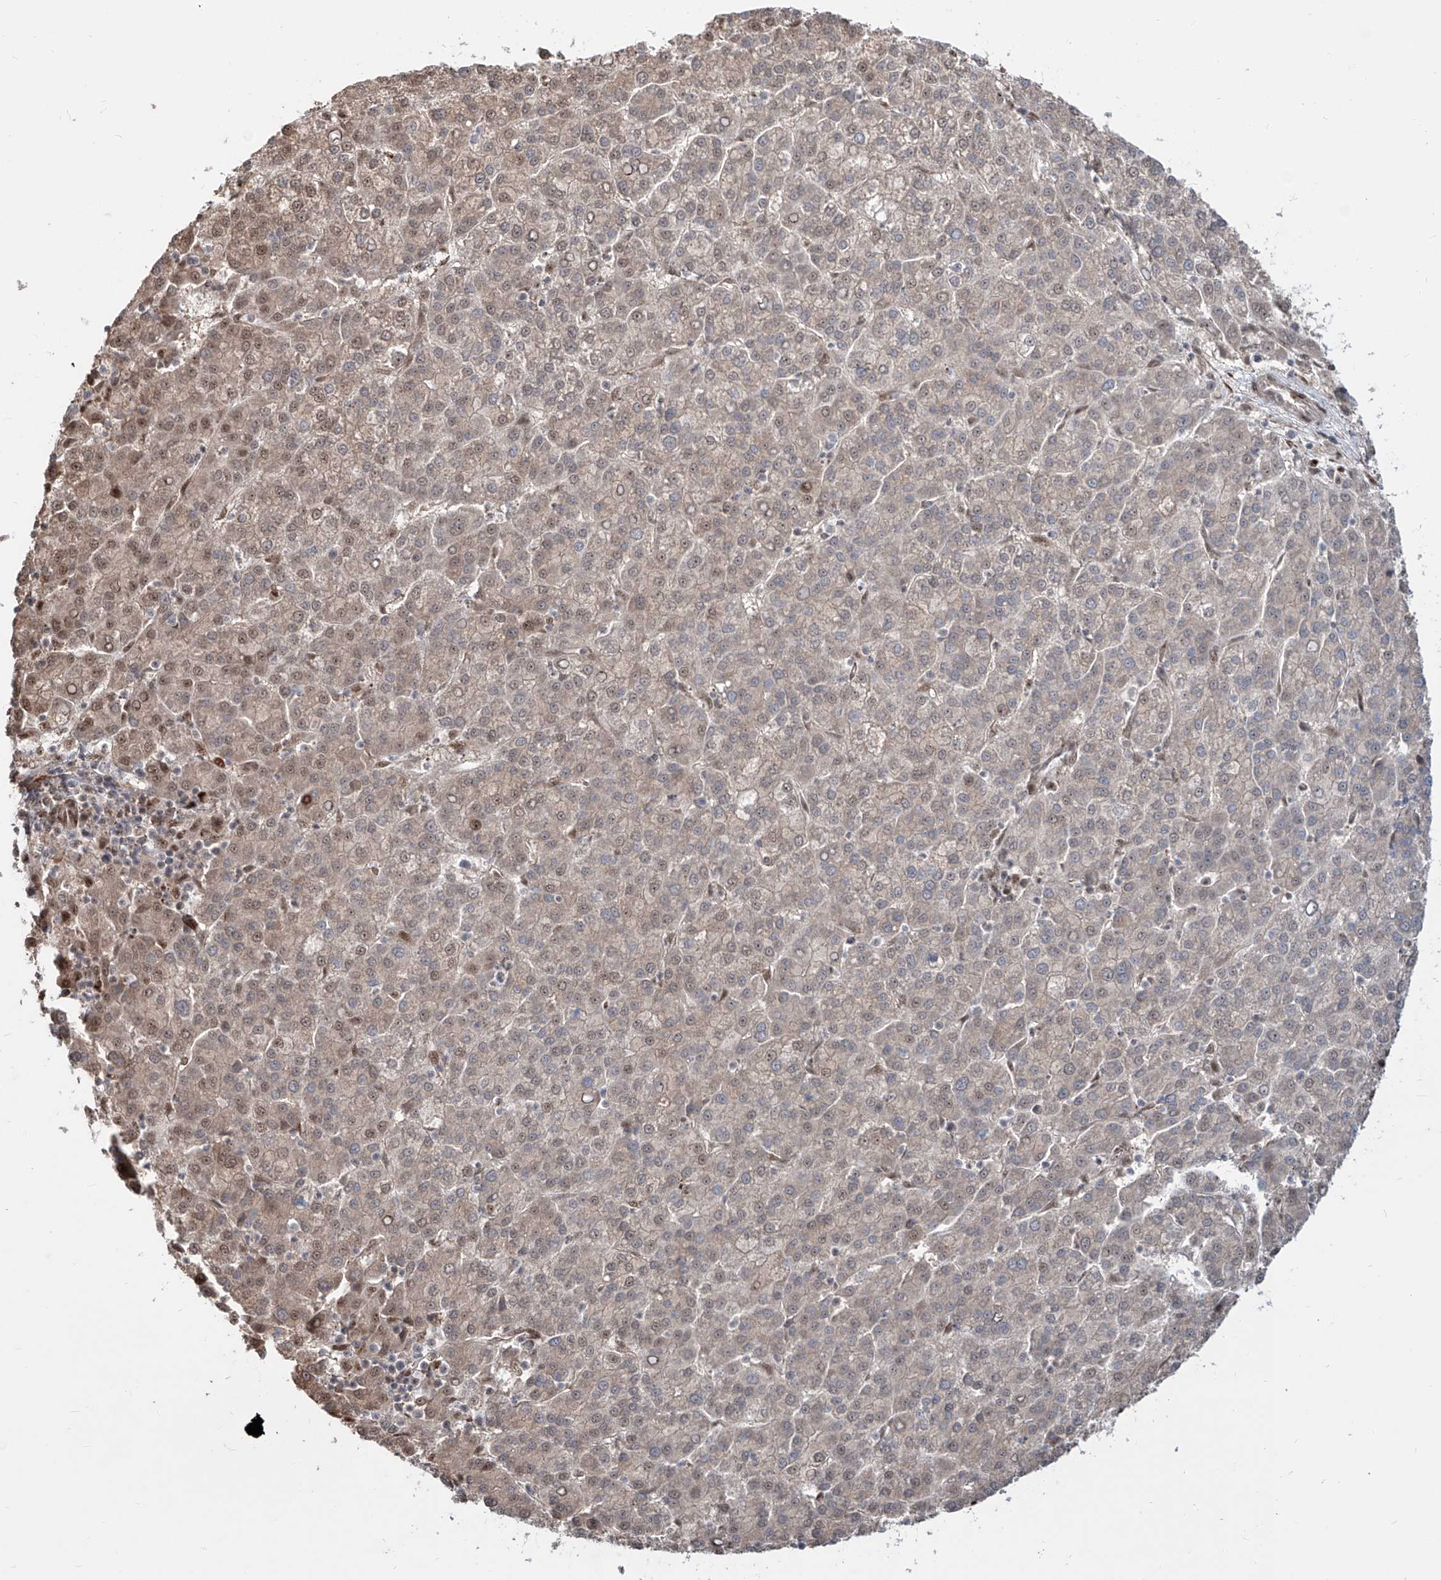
{"staining": {"intensity": "weak", "quantity": "25%-75%", "location": "nuclear"}, "tissue": "liver cancer", "cell_type": "Tumor cells", "image_type": "cancer", "snomed": [{"axis": "morphology", "description": "Carcinoma, Hepatocellular, NOS"}, {"axis": "topography", "description": "Liver"}], "caption": "Liver cancer was stained to show a protein in brown. There is low levels of weak nuclear expression in approximately 25%-75% of tumor cells. The staining was performed using DAB (3,3'-diaminobenzidine), with brown indicating positive protein expression. Nuclei are stained blue with hematoxylin.", "gene": "ZNF710", "patient": {"sex": "female", "age": 58}}